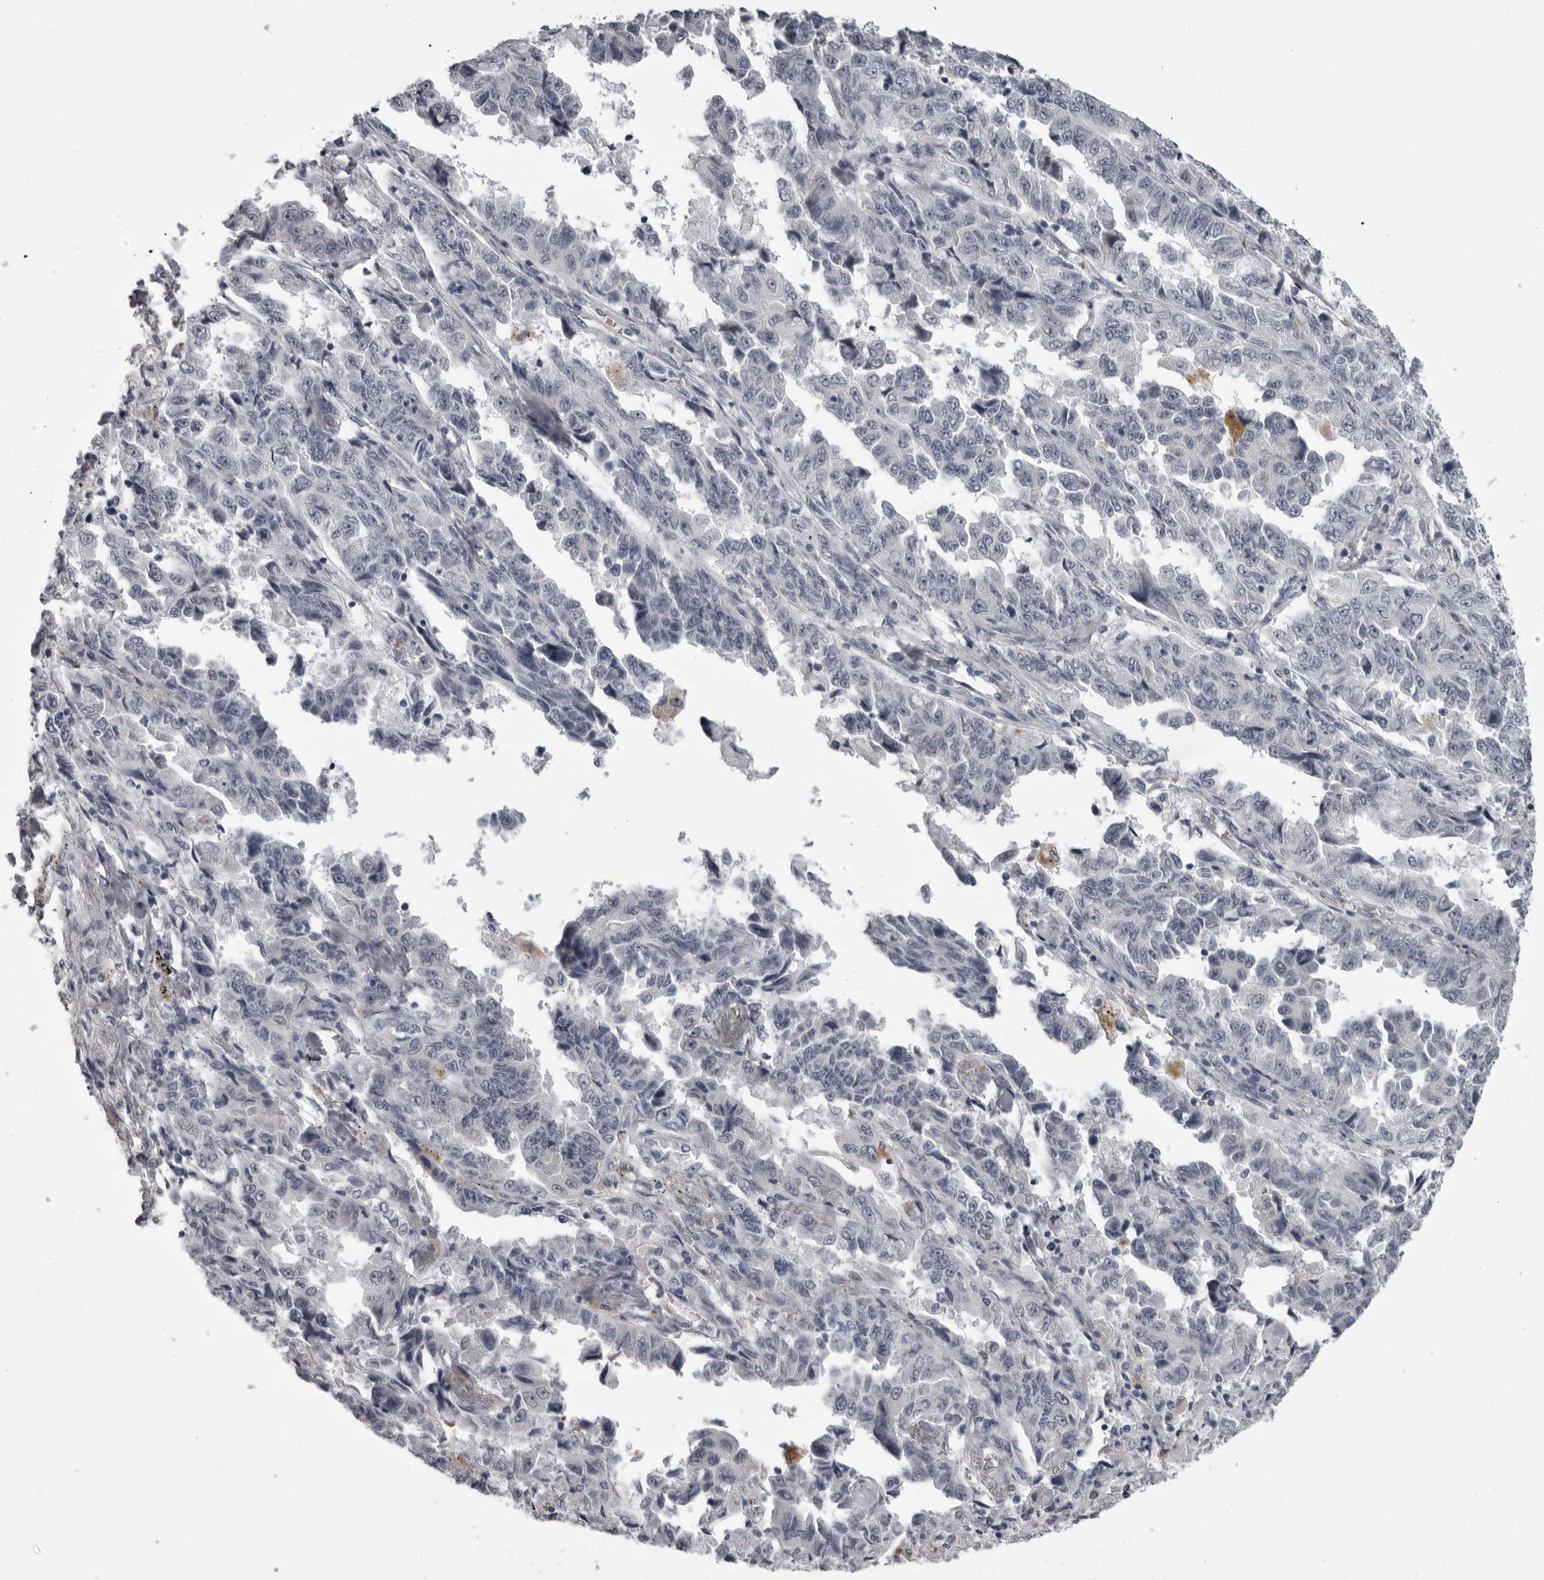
{"staining": {"intensity": "negative", "quantity": "none", "location": "none"}, "tissue": "lung cancer", "cell_type": "Tumor cells", "image_type": "cancer", "snomed": [{"axis": "morphology", "description": "Adenocarcinoma, NOS"}, {"axis": "topography", "description": "Lung"}], "caption": "Immunohistochemical staining of lung cancer shows no significant staining in tumor cells.", "gene": "EPHA10", "patient": {"sex": "female", "age": 51}}